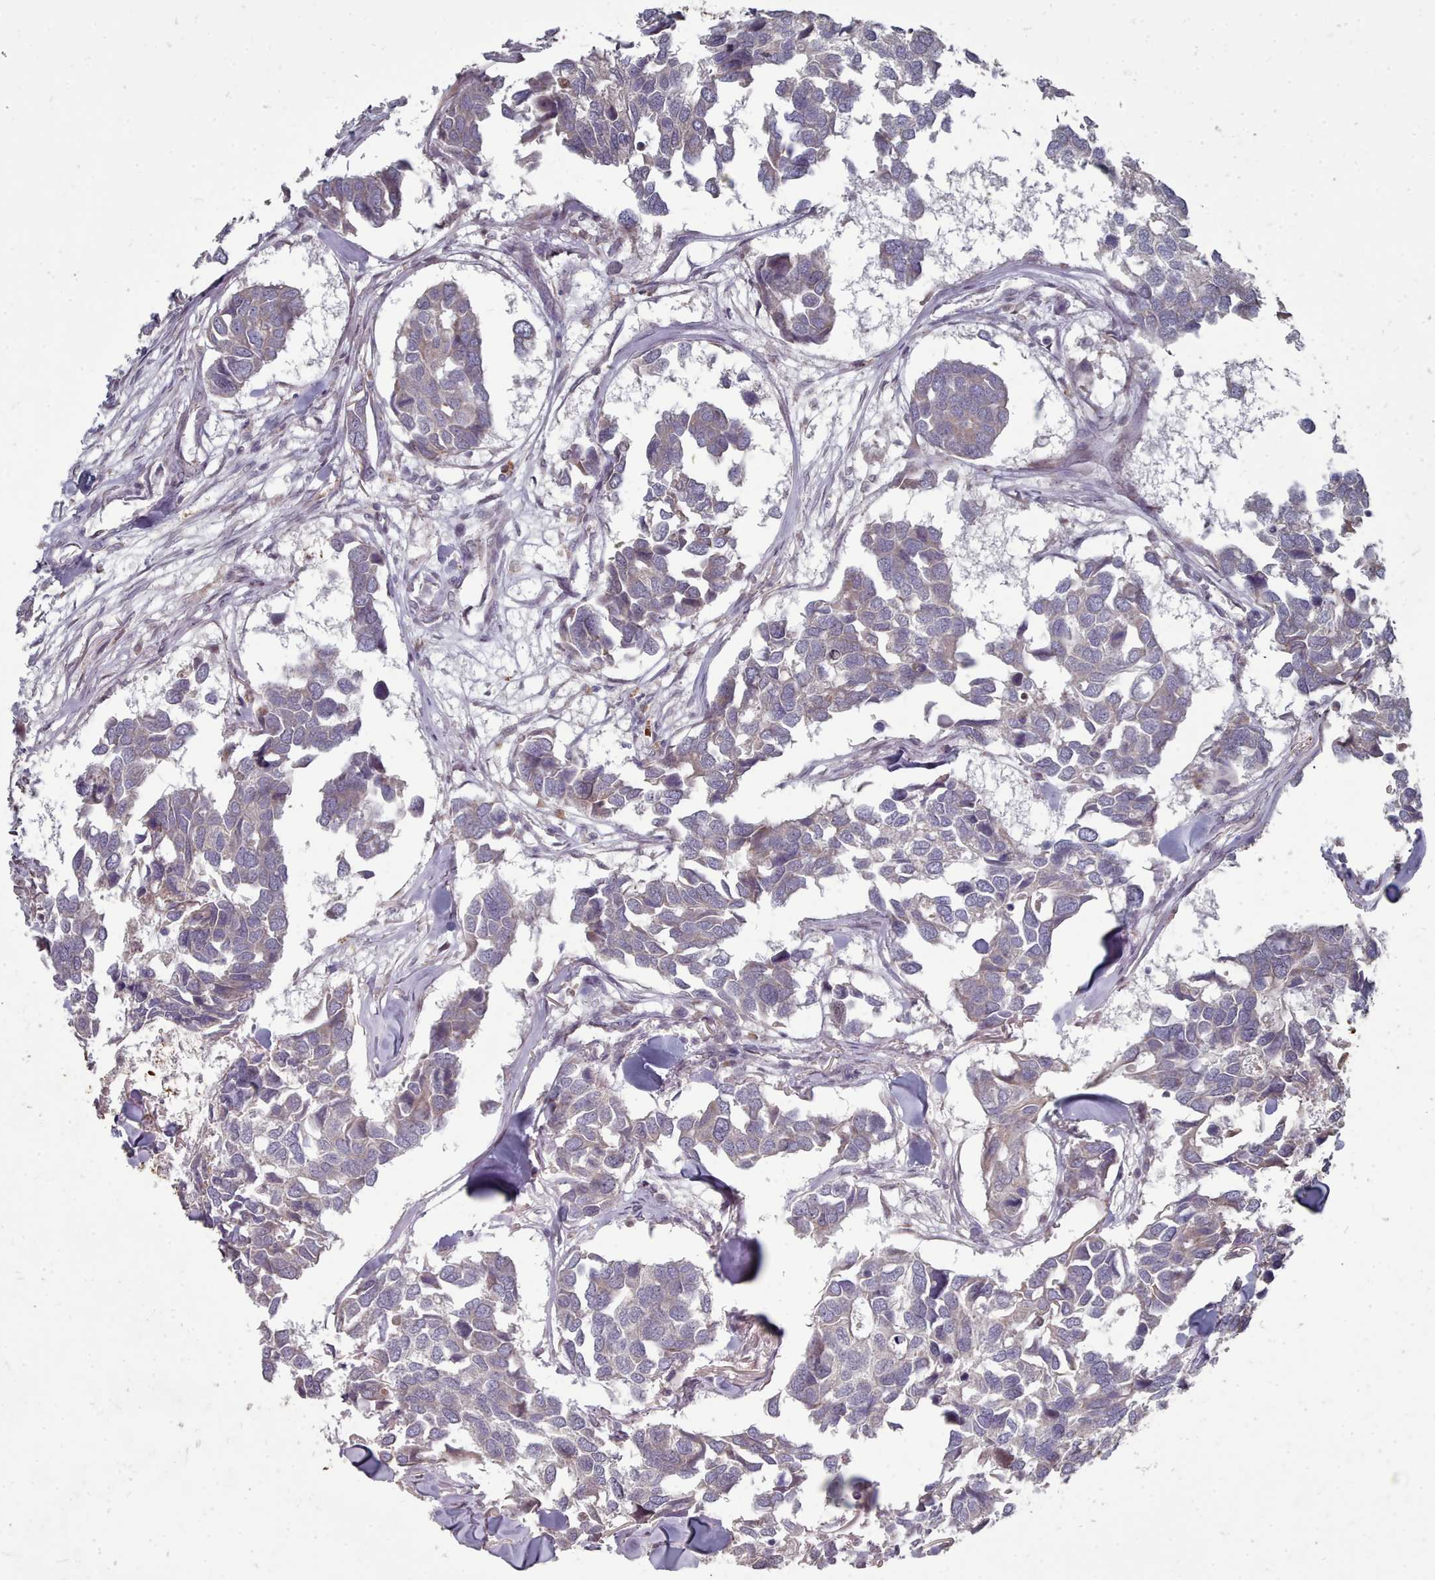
{"staining": {"intensity": "negative", "quantity": "none", "location": "none"}, "tissue": "breast cancer", "cell_type": "Tumor cells", "image_type": "cancer", "snomed": [{"axis": "morphology", "description": "Duct carcinoma"}, {"axis": "topography", "description": "Breast"}], "caption": "Tumor cells are negative for brown protein staining in breast cancer (intraductal carcinoma).", "gene": "ACKR3", "patient": {"sex": "female", "age": 83}}